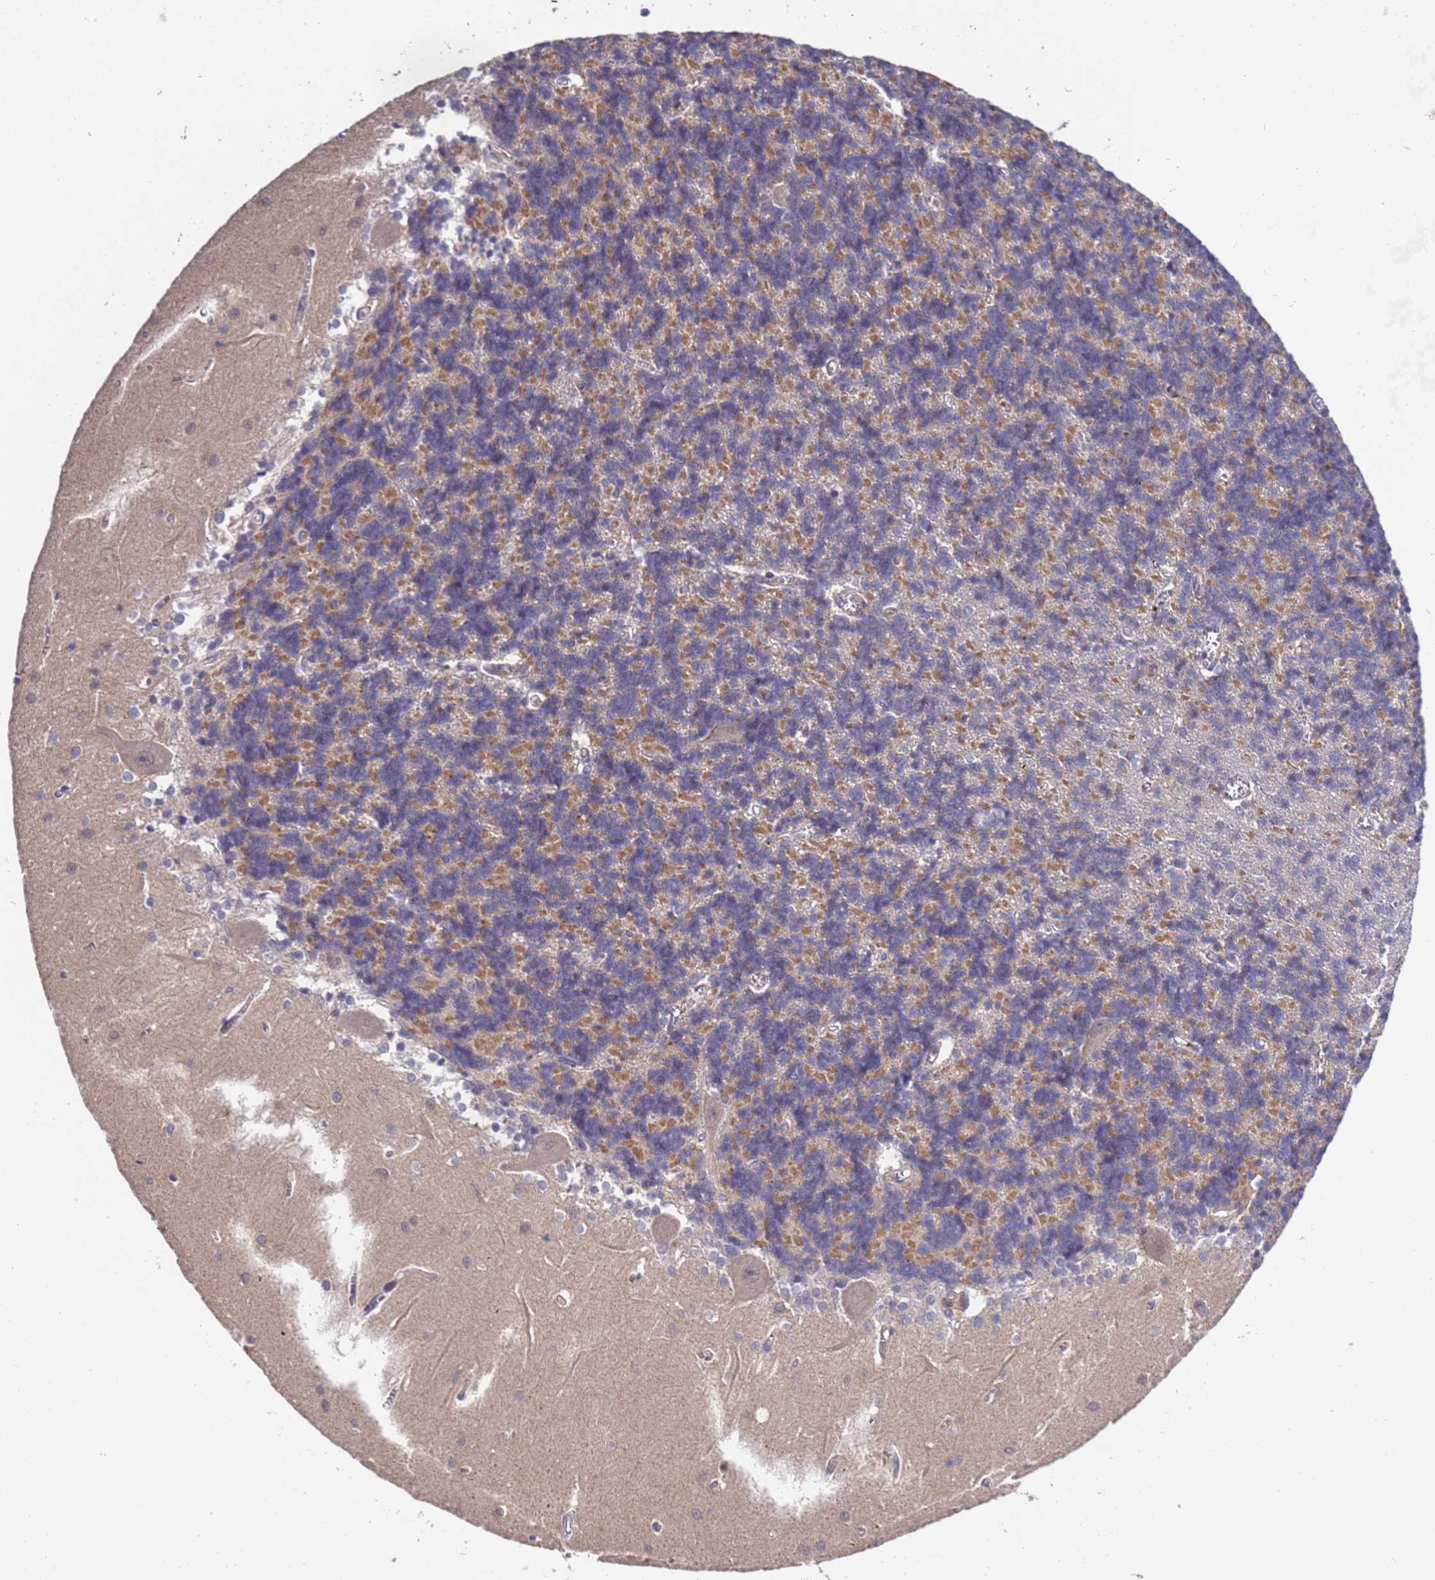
{"staining": {"intensity": "moderate", "quantity": "<25%", "location": "cytoplasmic/membranous"}, "tissue": "cerebellum", "cell_type": "Cells in granular layer", "image_type": "normal", "snomed": [{"axis": "morphology", "description": "Normal tissue, NOS"}, {"axis": "topography", "description": "Cerebellum"}], "caption": "IHC histopathology image of unremarkable human cerebellum stained for a protein (brown), which shows low levels of moderate cytoplasmic/membranous expression in about <25% of cells in granular layer.", "gene": "PARP16", "patient": {"sex": "male", "age": 37}}